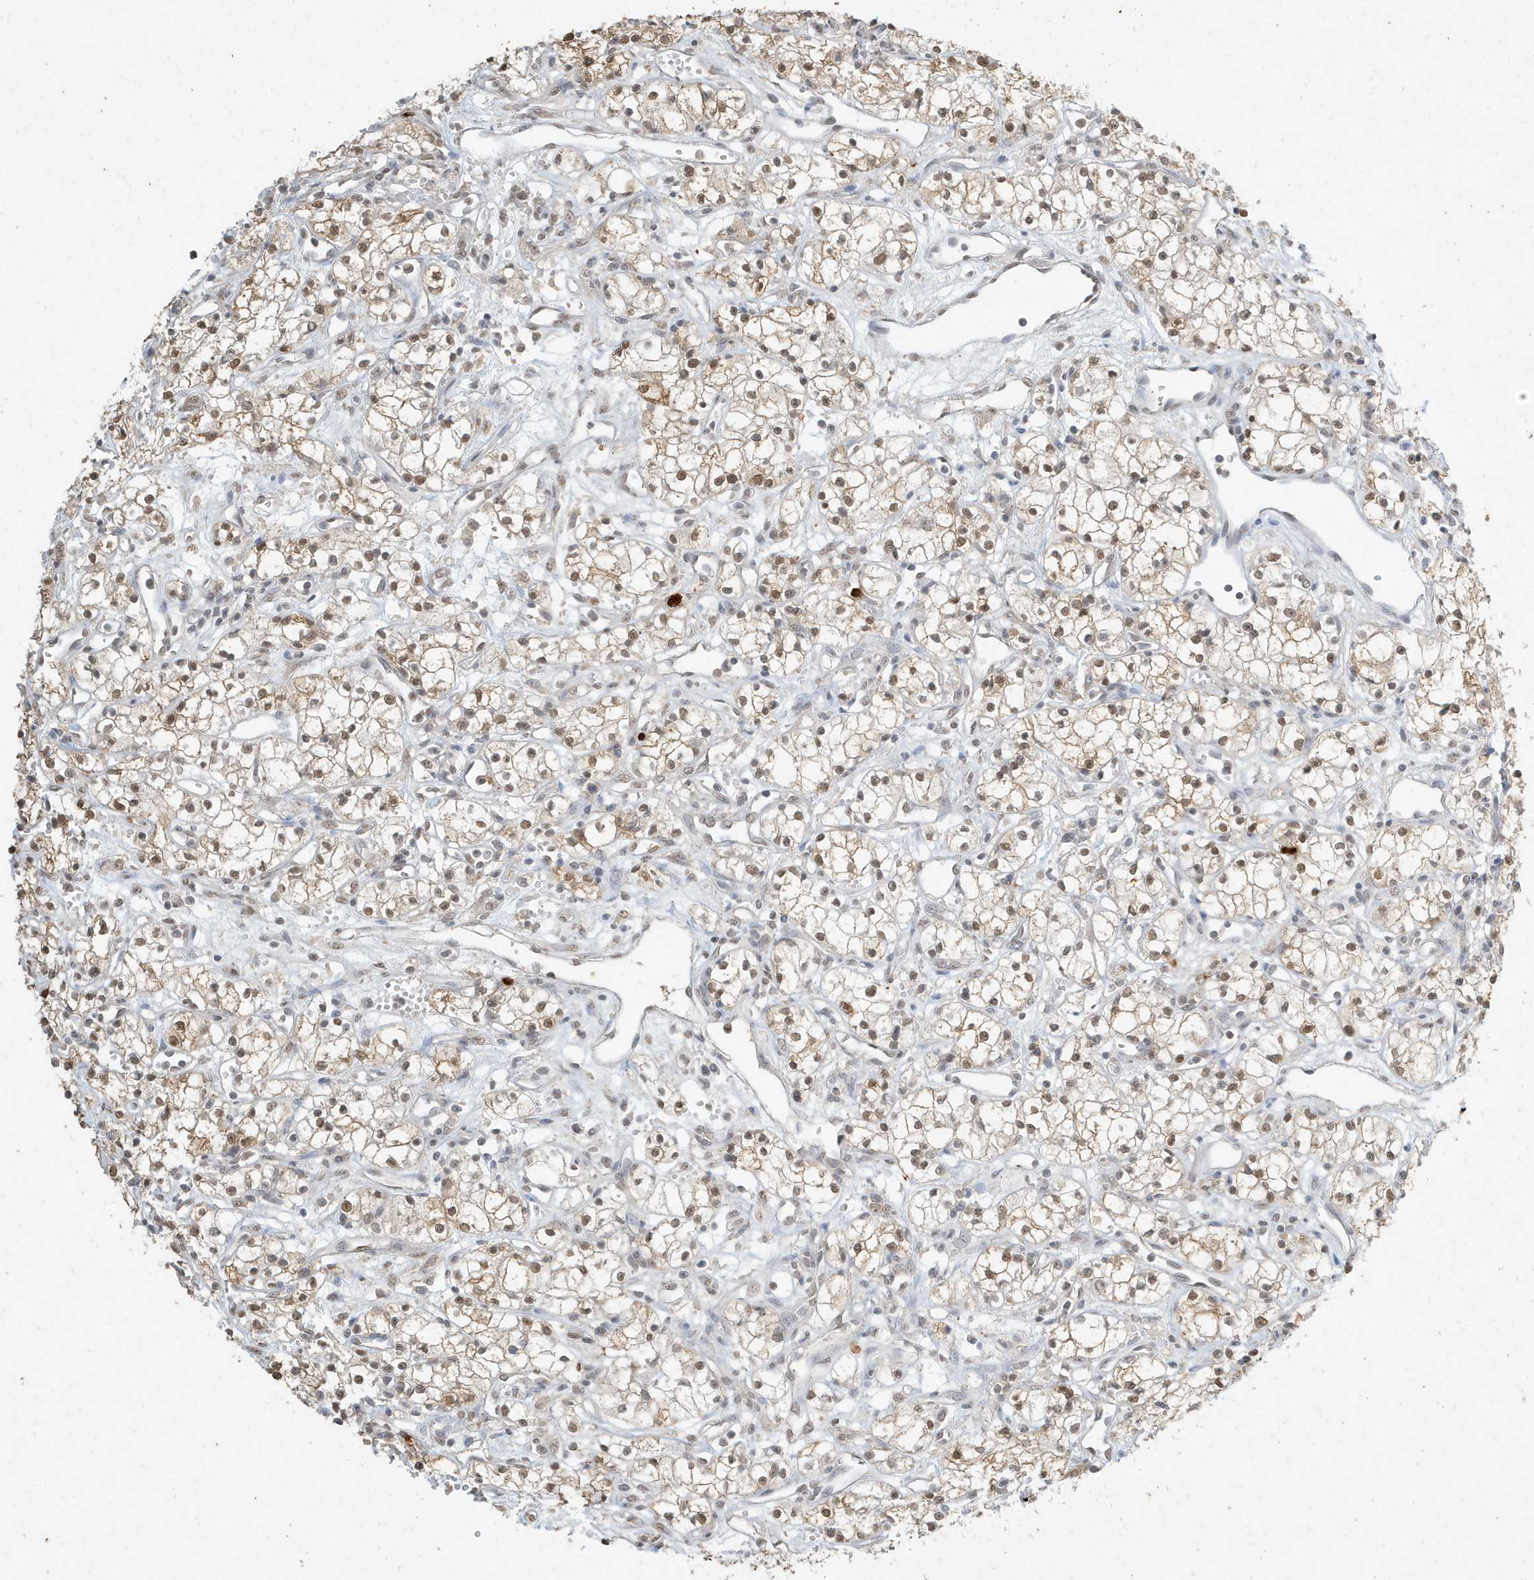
{"staining": {"intensity": "weak", "quantity": ">75%", "location": "cytoplasmic/membranous,nuclear"}, "tissue": "renal cancer", "cell_type": "Tumor cells", "image_type": "cancer", "snomed": [{"axis": "morphology", "description": "Adenocarcinoma, NOS"}, {"axis": "topography", "description": "Kidney"}], "caption": "Weak cytoplasmic/membranous and nuclear expression for a protein is seen in about >75% of tumor cells of renal cancer using immunohistochemistry (IHC).", "gene": "DEFA1", "patient": {"sex": "male", "age": 59}}